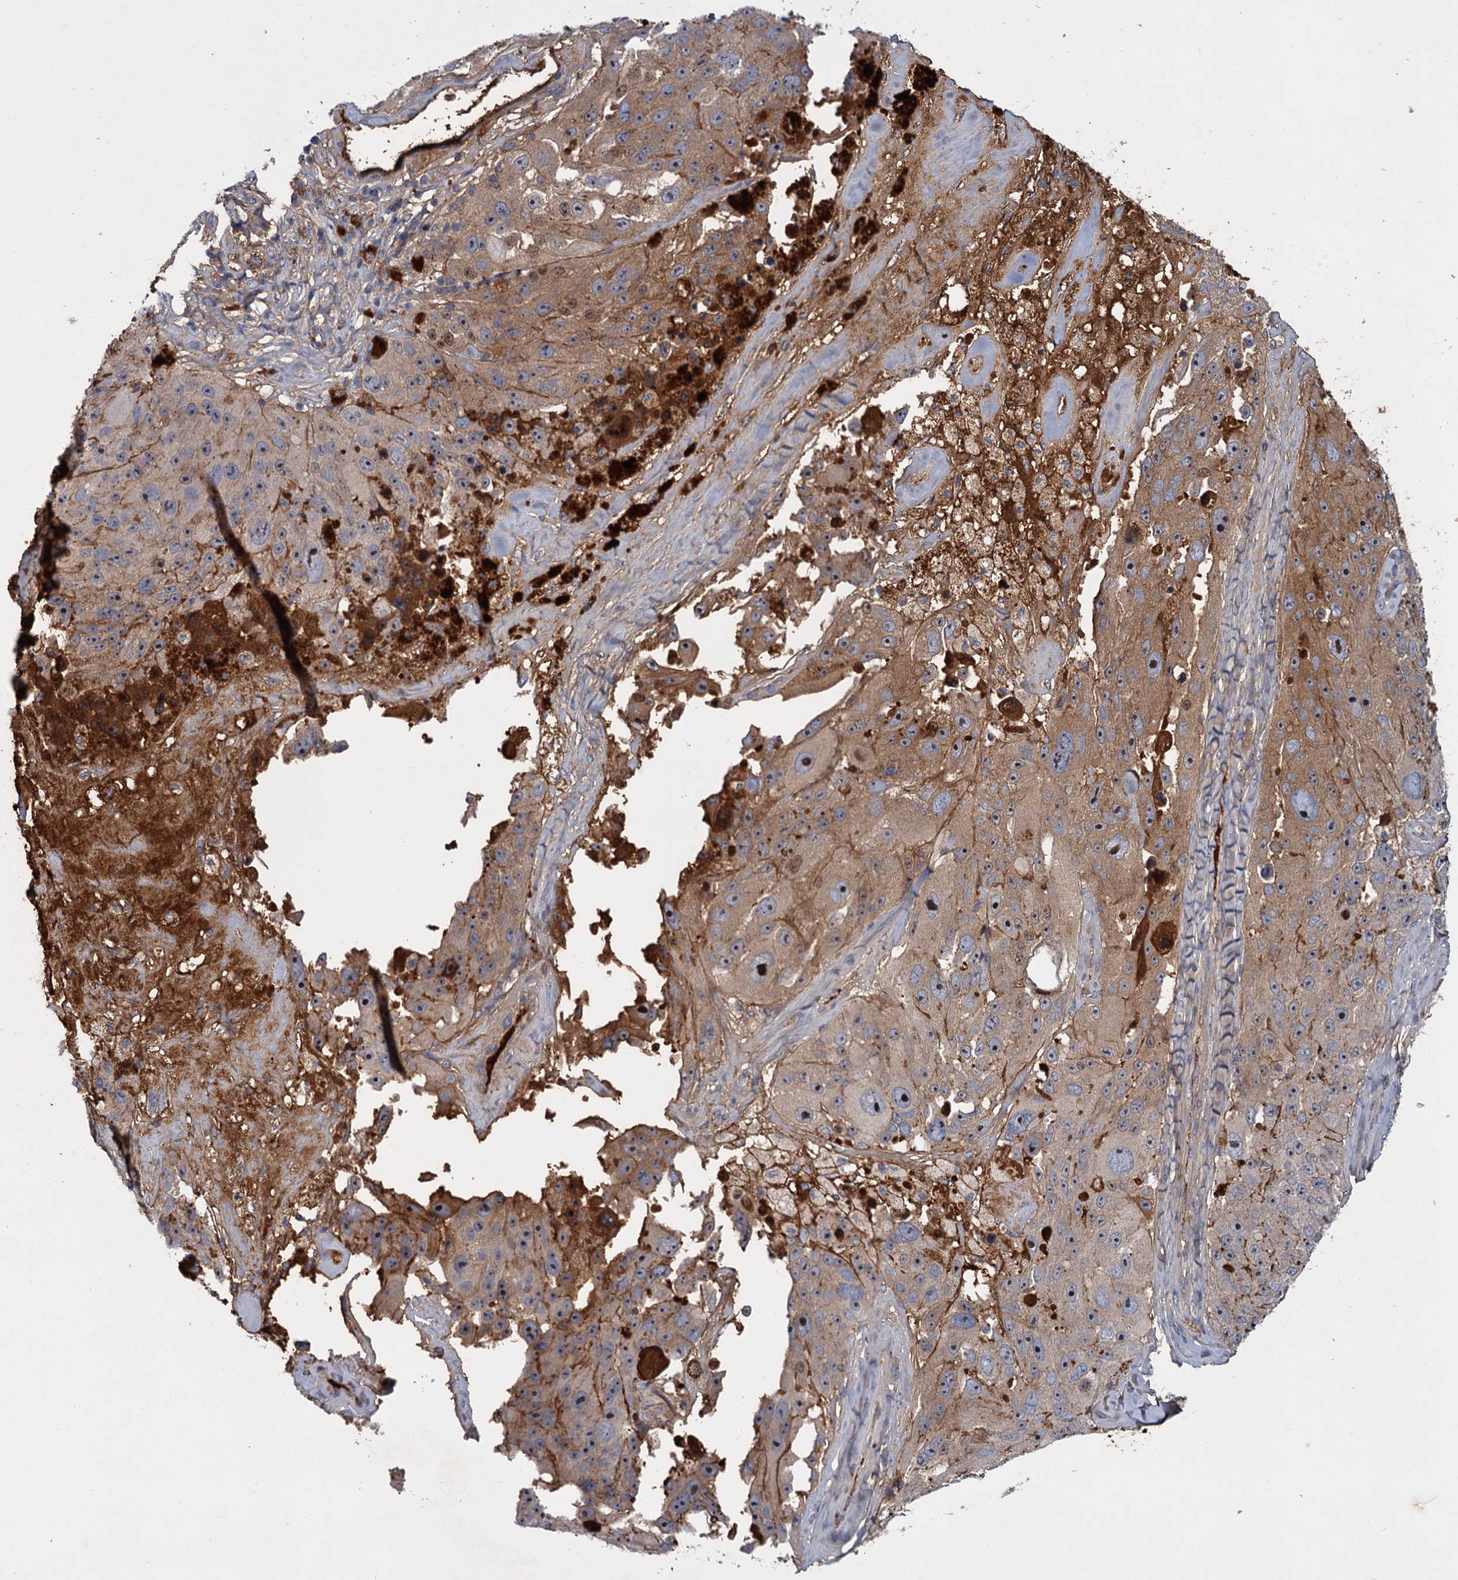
{"staining": {"intensity": "moderate", "quantity": "25%-75%", "location": "cytoplasmic/membranous"}, "tissue": "melanoma", "cell_type": "Tumor cells", "image_type": "cancer", "snomed": [{"axis": "morphology", "description": "Malignant melanoma, Metastatic site"}, {"axis": "topography", "description": "Lymph node"}], "caption": "Melanoma stained with a protein marker exhibits moderate staining in tumor cells.", "gene": "CHRD", "patient": {"sex": "male", "age": 62}}